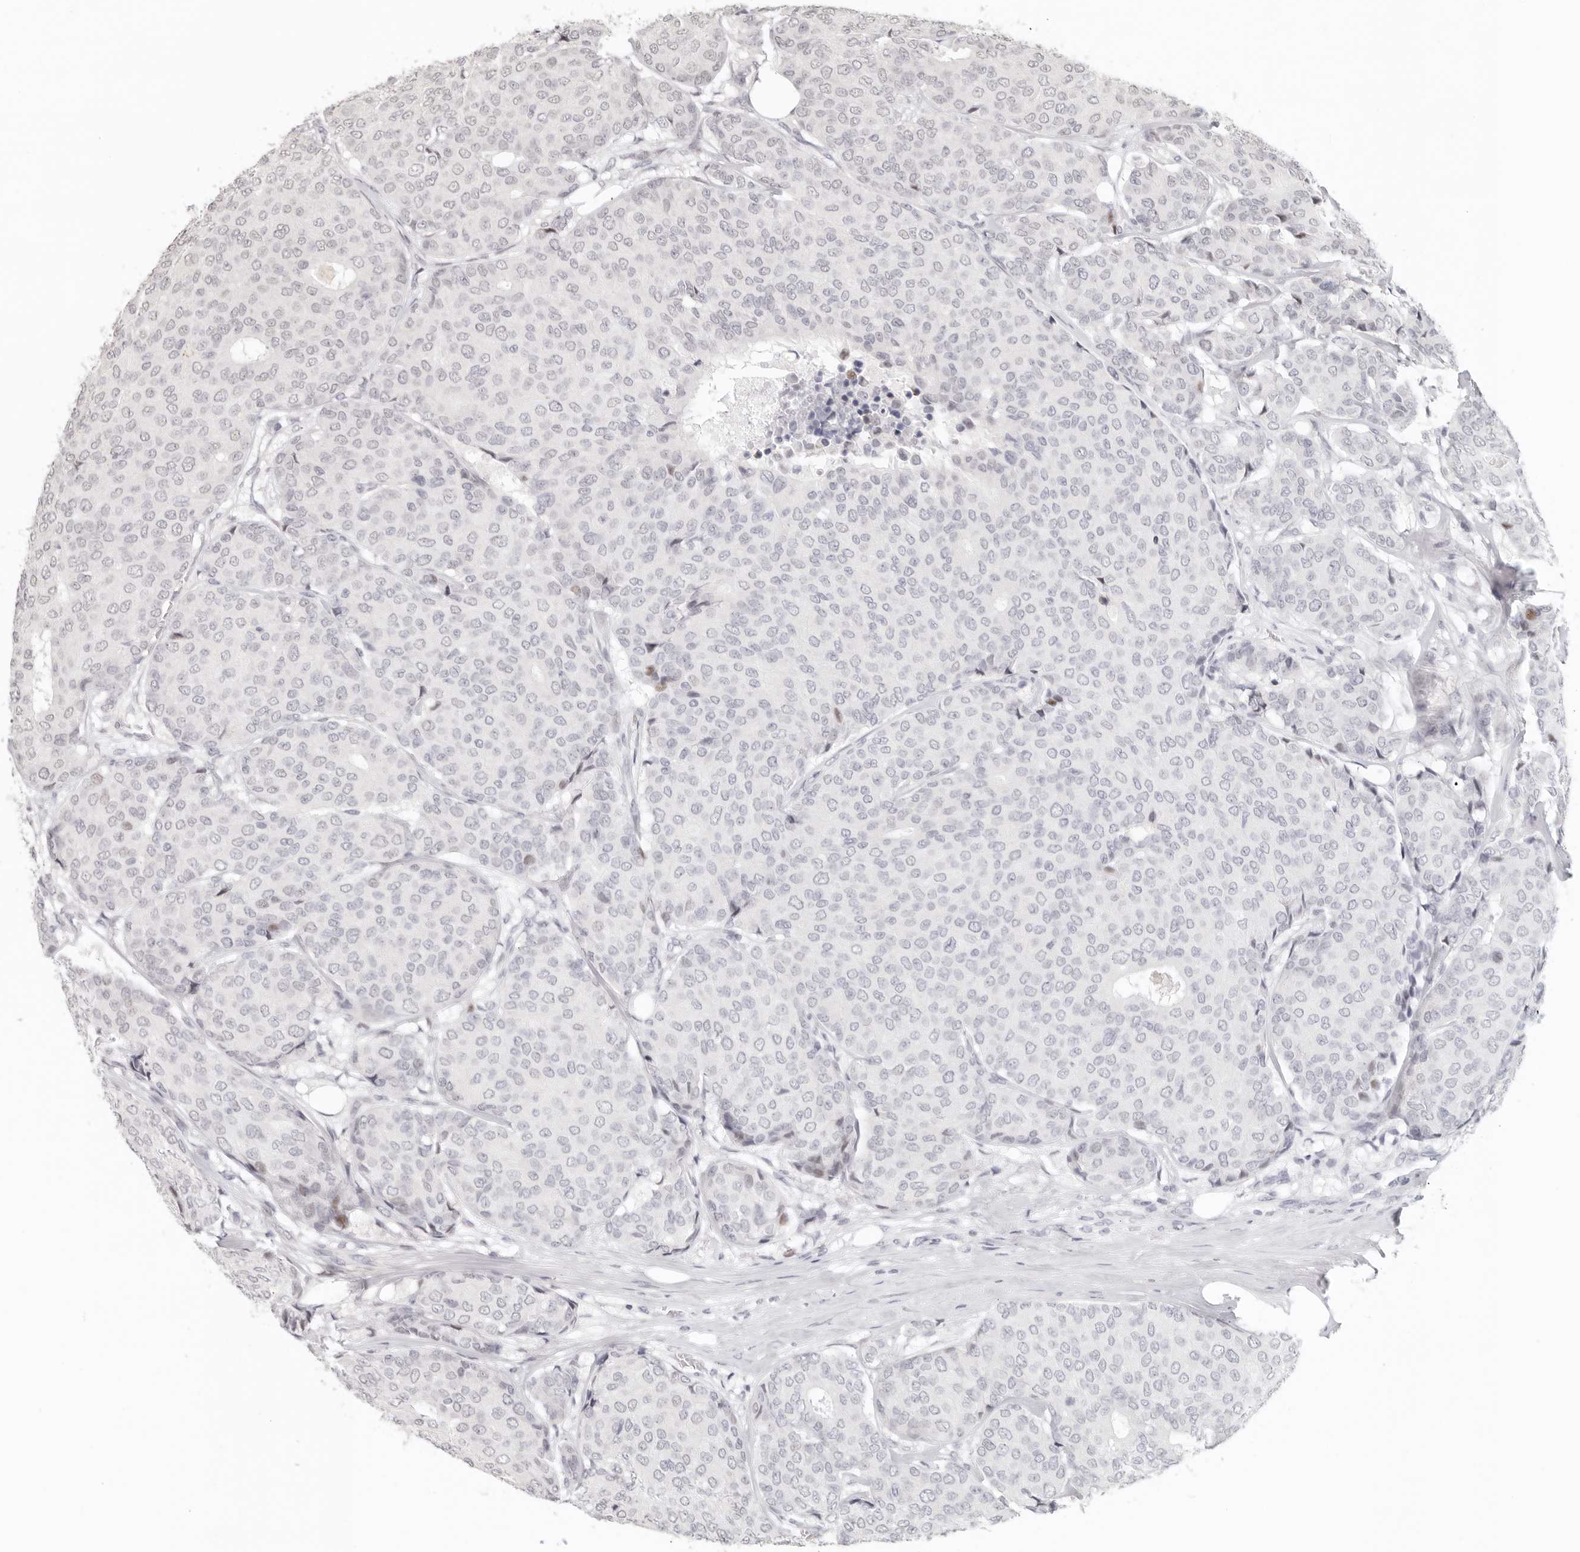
{"staining": {"intensity": "negative", "quantity": "none", "location": "none"}, "tissue": "breast cancer", "cell_type": "Tumor cells", "image_type": "cancer", "snomed": [{"axis": "morphology", "description": "Duct carcinoma"}, {"axis": "topography", "description": "Breast"}], "caption": "Tumor cells are negative for brown protein staining in invasive ductal carcinoma (breast). (IHC, brightfield microscopy, high magnification).", "gene": "GPBP1L1", "patient": {"sex": "female", "age": 75}}